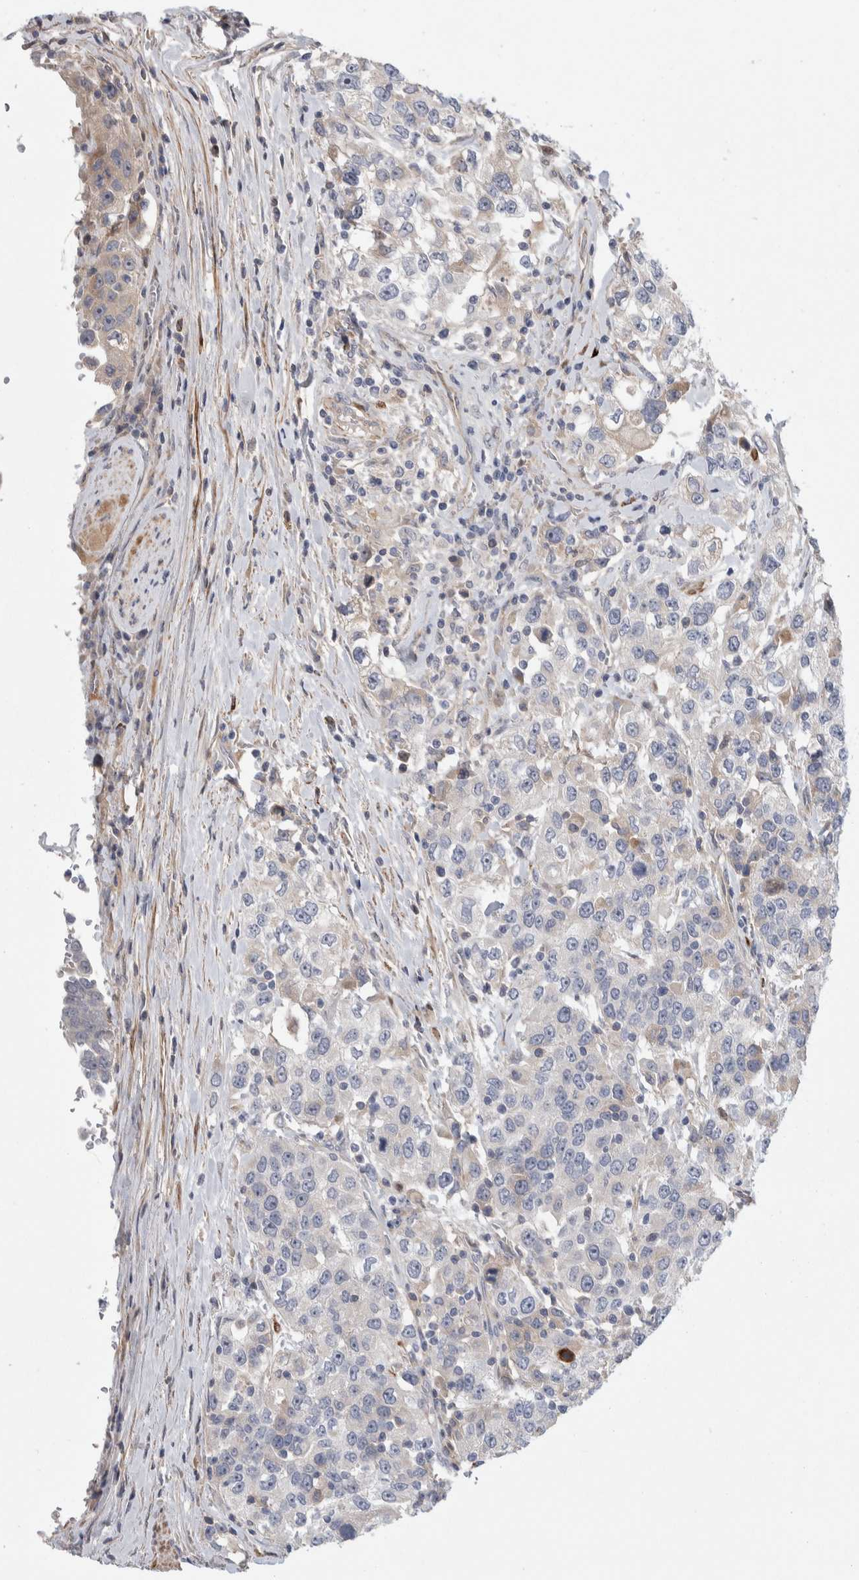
{"staining": {"intensity": "weak", "quantity": "<25%", "location": "cytoplasmic/membranous"}, "tissue": "urothelial cancer", "cell_type": "Tumor cells", "image_type": "cancer", "snomed": [{"axis": "morphology", "description": "Urothelial carcinoma, High grade"}, {"axis": "topography", "description": "Urinary bladder"}], "caption": "High-grade urothelial carcinoma was stained to show a protein in brown. There is no significant positivity in tumor cells.", "gene": "PSMG3", "patient": {"sex": "female", "age": 80}}